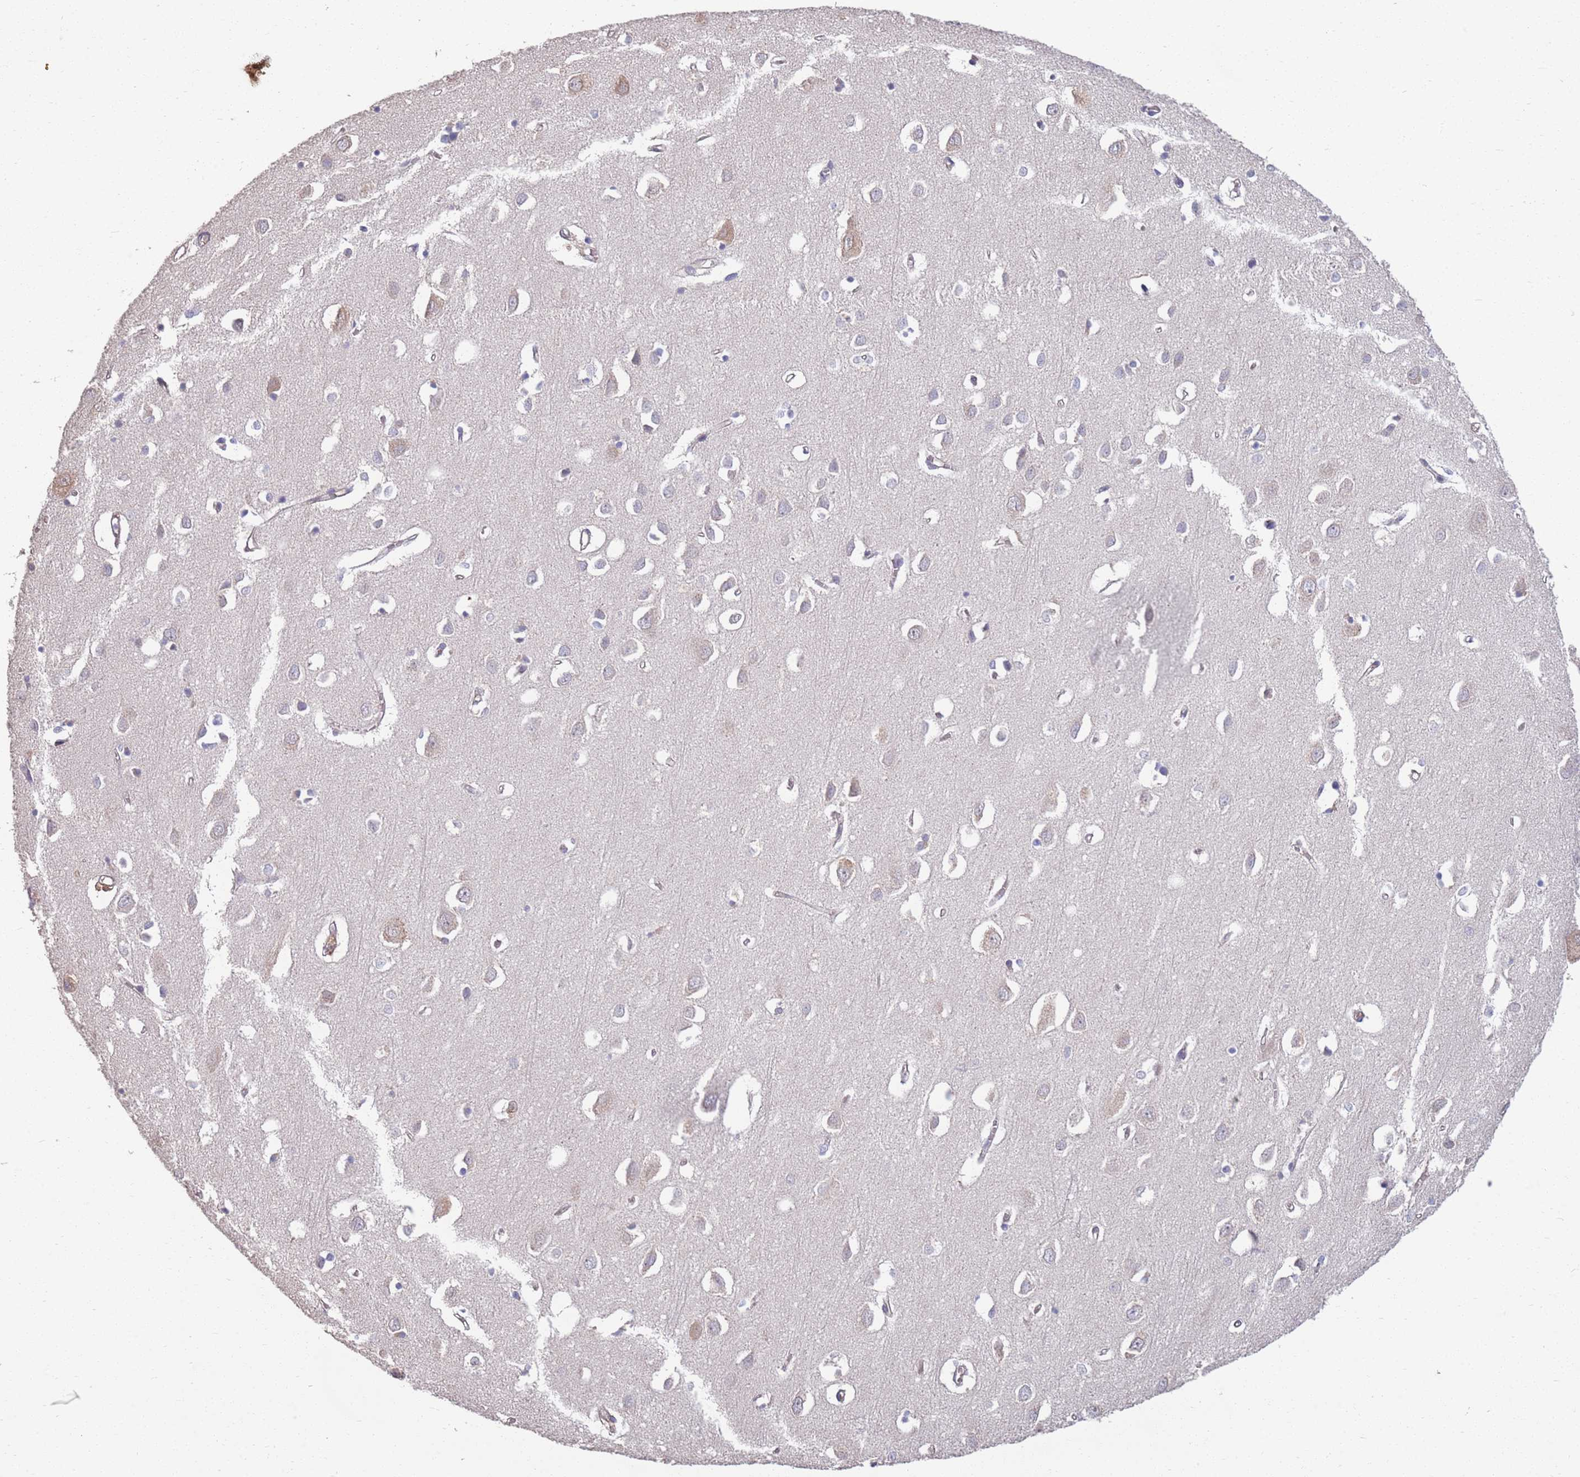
{"staining": {"intensity": "negative", "quantity": "none", "location": "none"}, "tissue": "cerebral cortex", "cell_type": "Endothelial cells", "image_type": "normal", "snomed": [{"axis": "morphology", "description": "Normal tissue, NOS"}, {"axis": "topography", "description": "Cerebral cortex"}], "caption": "IHC micrograph of normal cerebral cortex: cerebral cortex stained with DAB (3,3'-diaminobenzidine) shows no significant protein staining in endothelial cells. The staining is performed using DAB (3,3'-diaminobenzidine) brown chromogen with nuclei counter-stained in using hematoxylin.", "gene": "MARVELD2", "patient": {"sex": "female", "age": 64}}